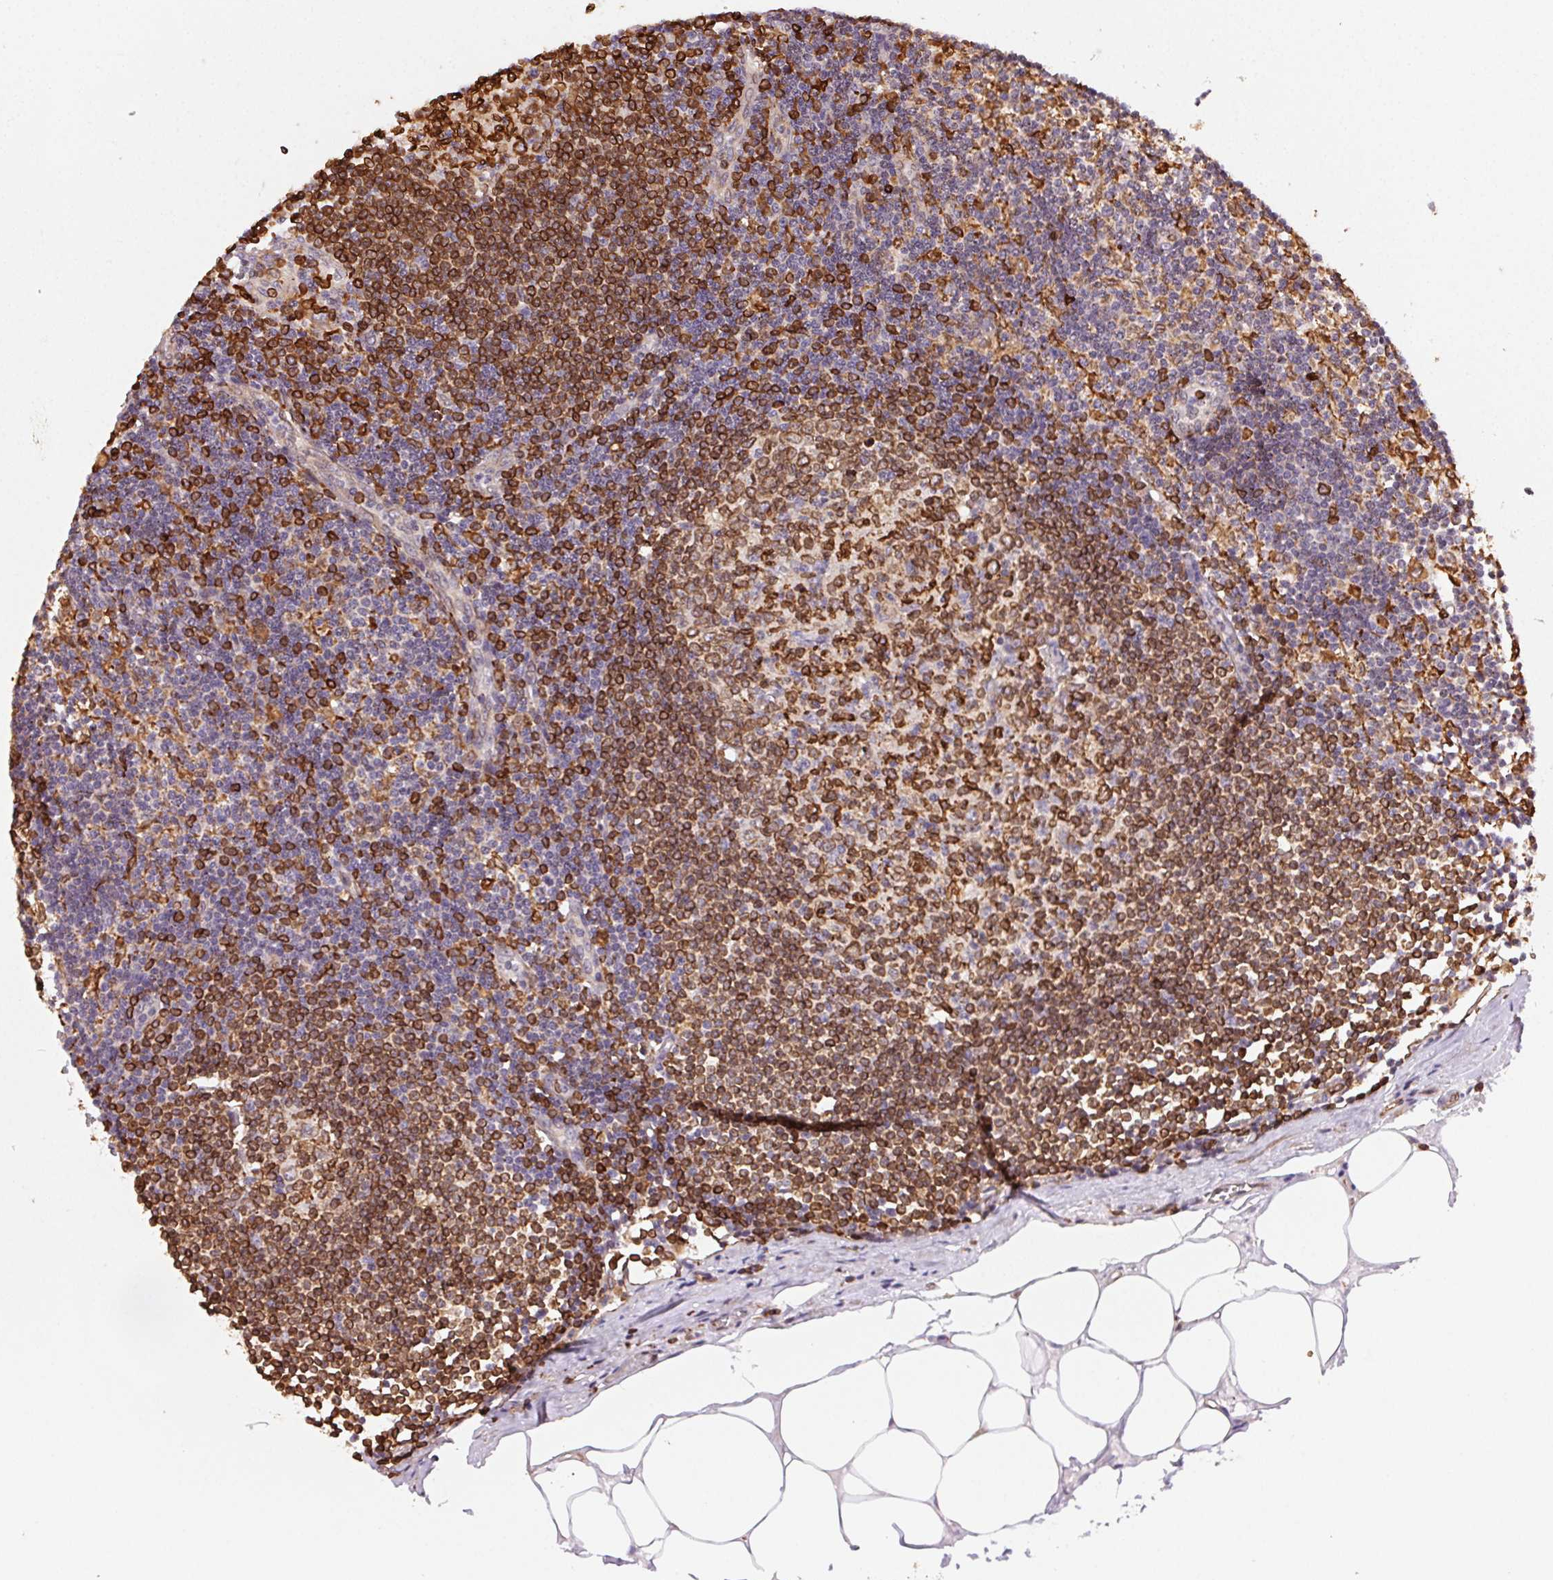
{"staining": {"intensity": "strong", "quantity": "25%-75%", "location": "cytoplasmic/membranous"}, "tissue": "lymph node", "cell_type": "Germinal center cells", "image_type": "normal", "snomed": [{"axis": "morphology", "description": "Normal tissue, NOS"}, {"axis": "topography", "description": "Lymph node"}], "caption": "DAB (3,3'-diaminobenzidine) immunohistochemical staining of normal lymph node displays strong cytoplasmic/membranous protein expression in approximately 25%-75% of germinal center cells.", "gene": "RNASET2", "patient": {"sex": "female", "age": 69}}